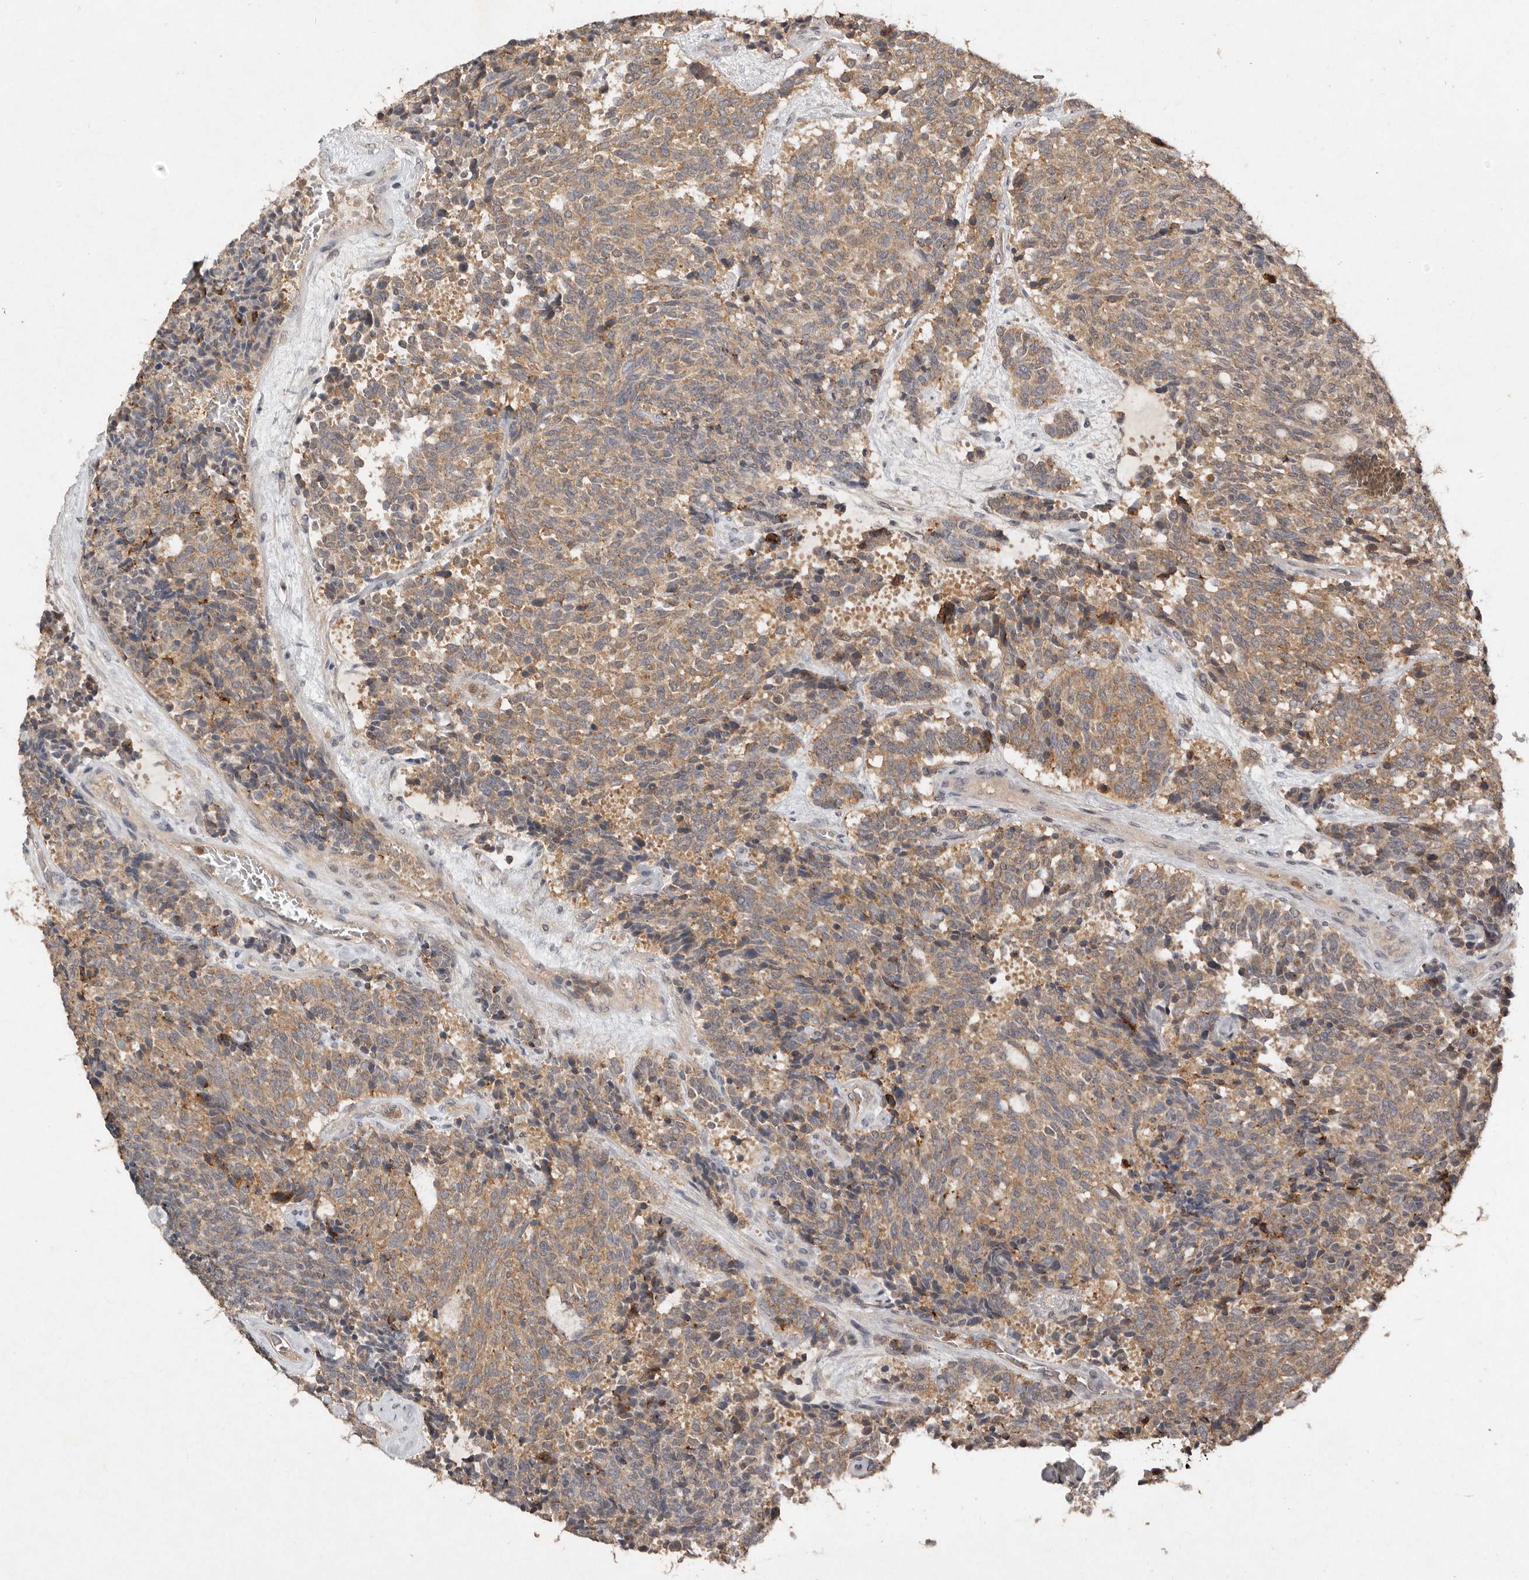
{"staining": {"intensity": "weak", "quantity": ">75%", "location": "cytoplasmic/membranous"}, "tissue": "carcinoid", "cell_type": "Tumor cells", "image_type": "cancer", "snomed": [{"axis": "morphology", "description": "Carcinoid, malignant, NOS"}, {"axis": "topography", "description": "Pancreas"}], "caption": "Carcinoid was stained to show a protein in brown. There is low levels of weak cytoplasmic/membranous expression in about >75% of tumor cells.", "gene": "EDEM1", "patient": {"sex": "female", "age": 54}}